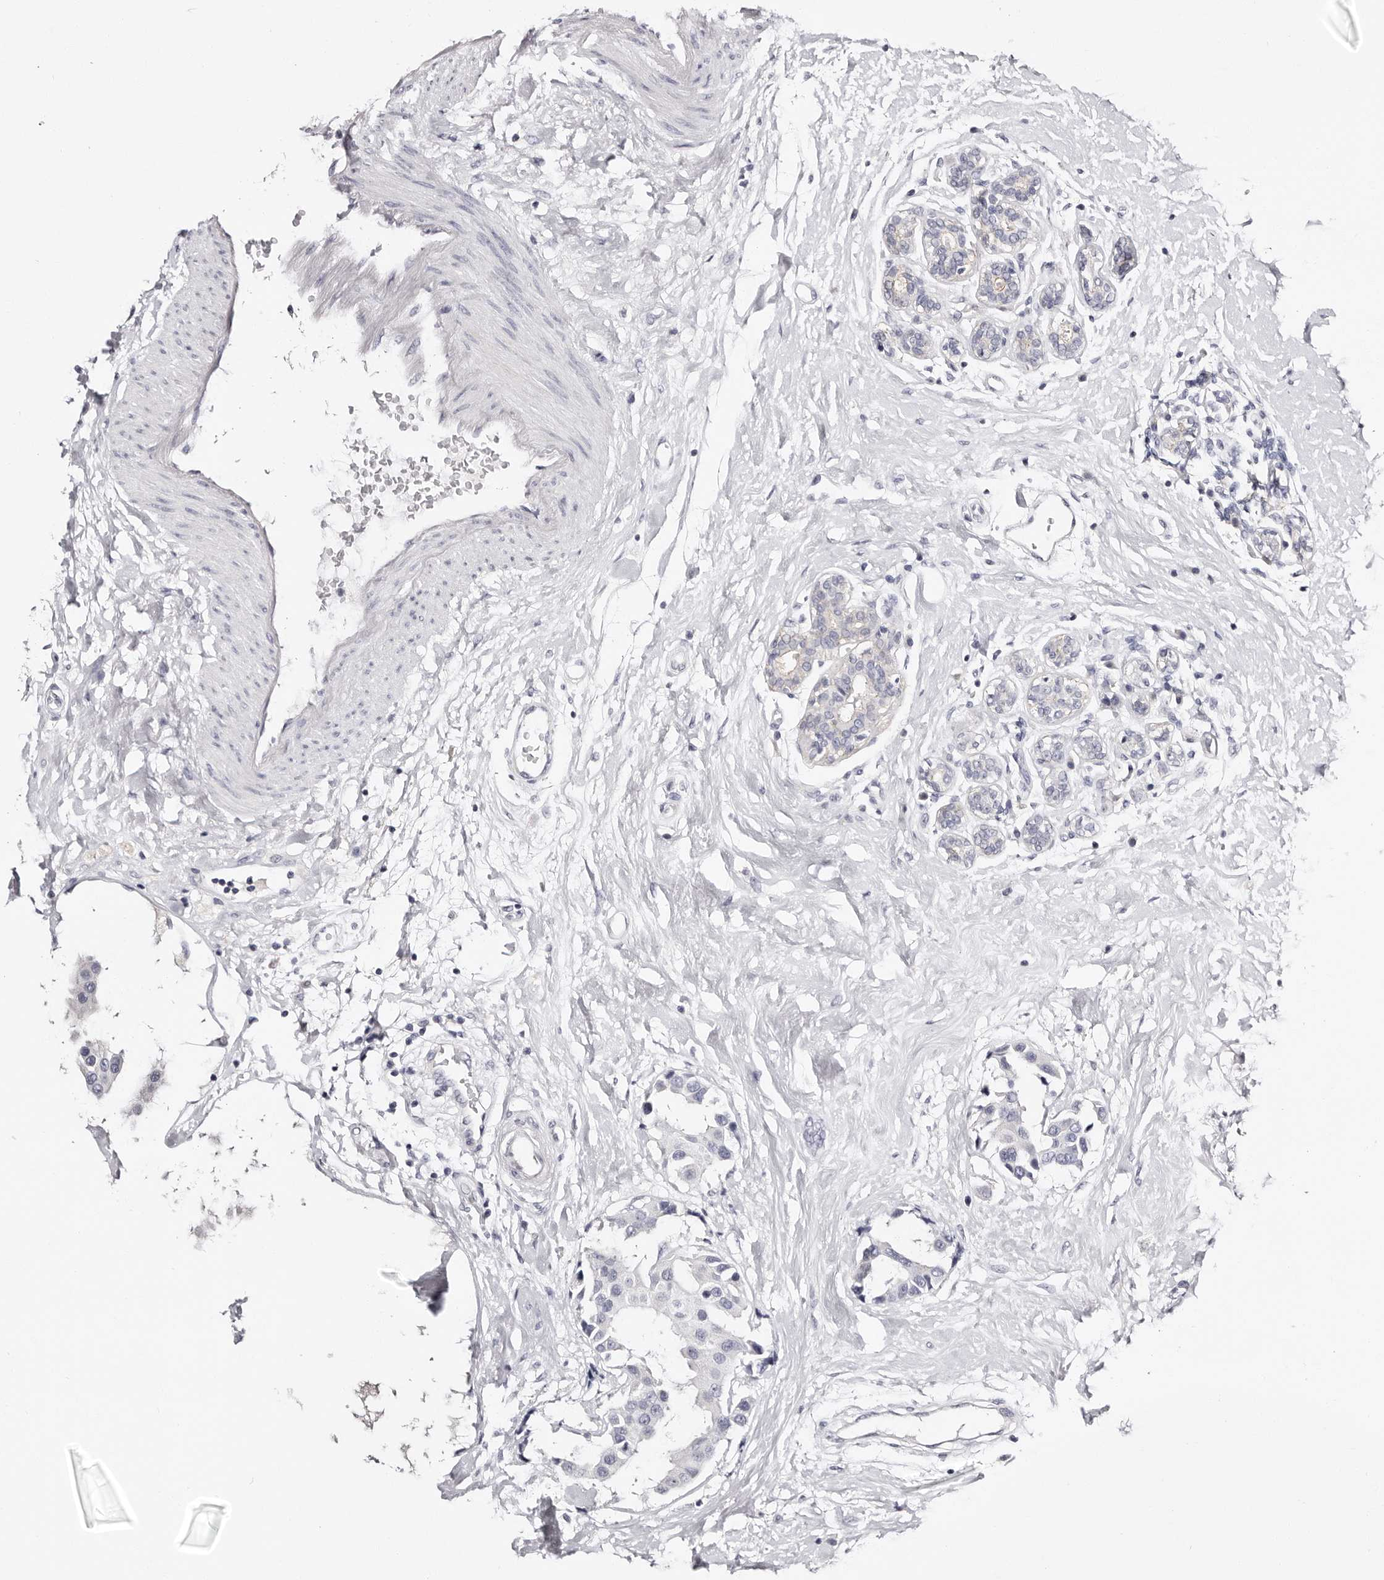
{"staining": {"intensity": "negative", "quantity": "none", "location": "none"}, "tissue": "breast cancer", "cell_type": "Tumor cells", "image_type": "cancer", "snomed": [{"axis": "morphology", "description": "Normal tissue, NOS"}, {"axis": "morphology", "description": "Duct carcinoma"}, {"axis": "topography", "description": "Breast"}], "caption": "Immunohistochemistry (IHC) of breast cancer (intraductal carcinoma) reveals no expression in tumor cells. (DAB immunohistochemistry with hematoxylin counter stain).", "gene": "ROM1", "patient": {"sex": "female", "age": 39}}